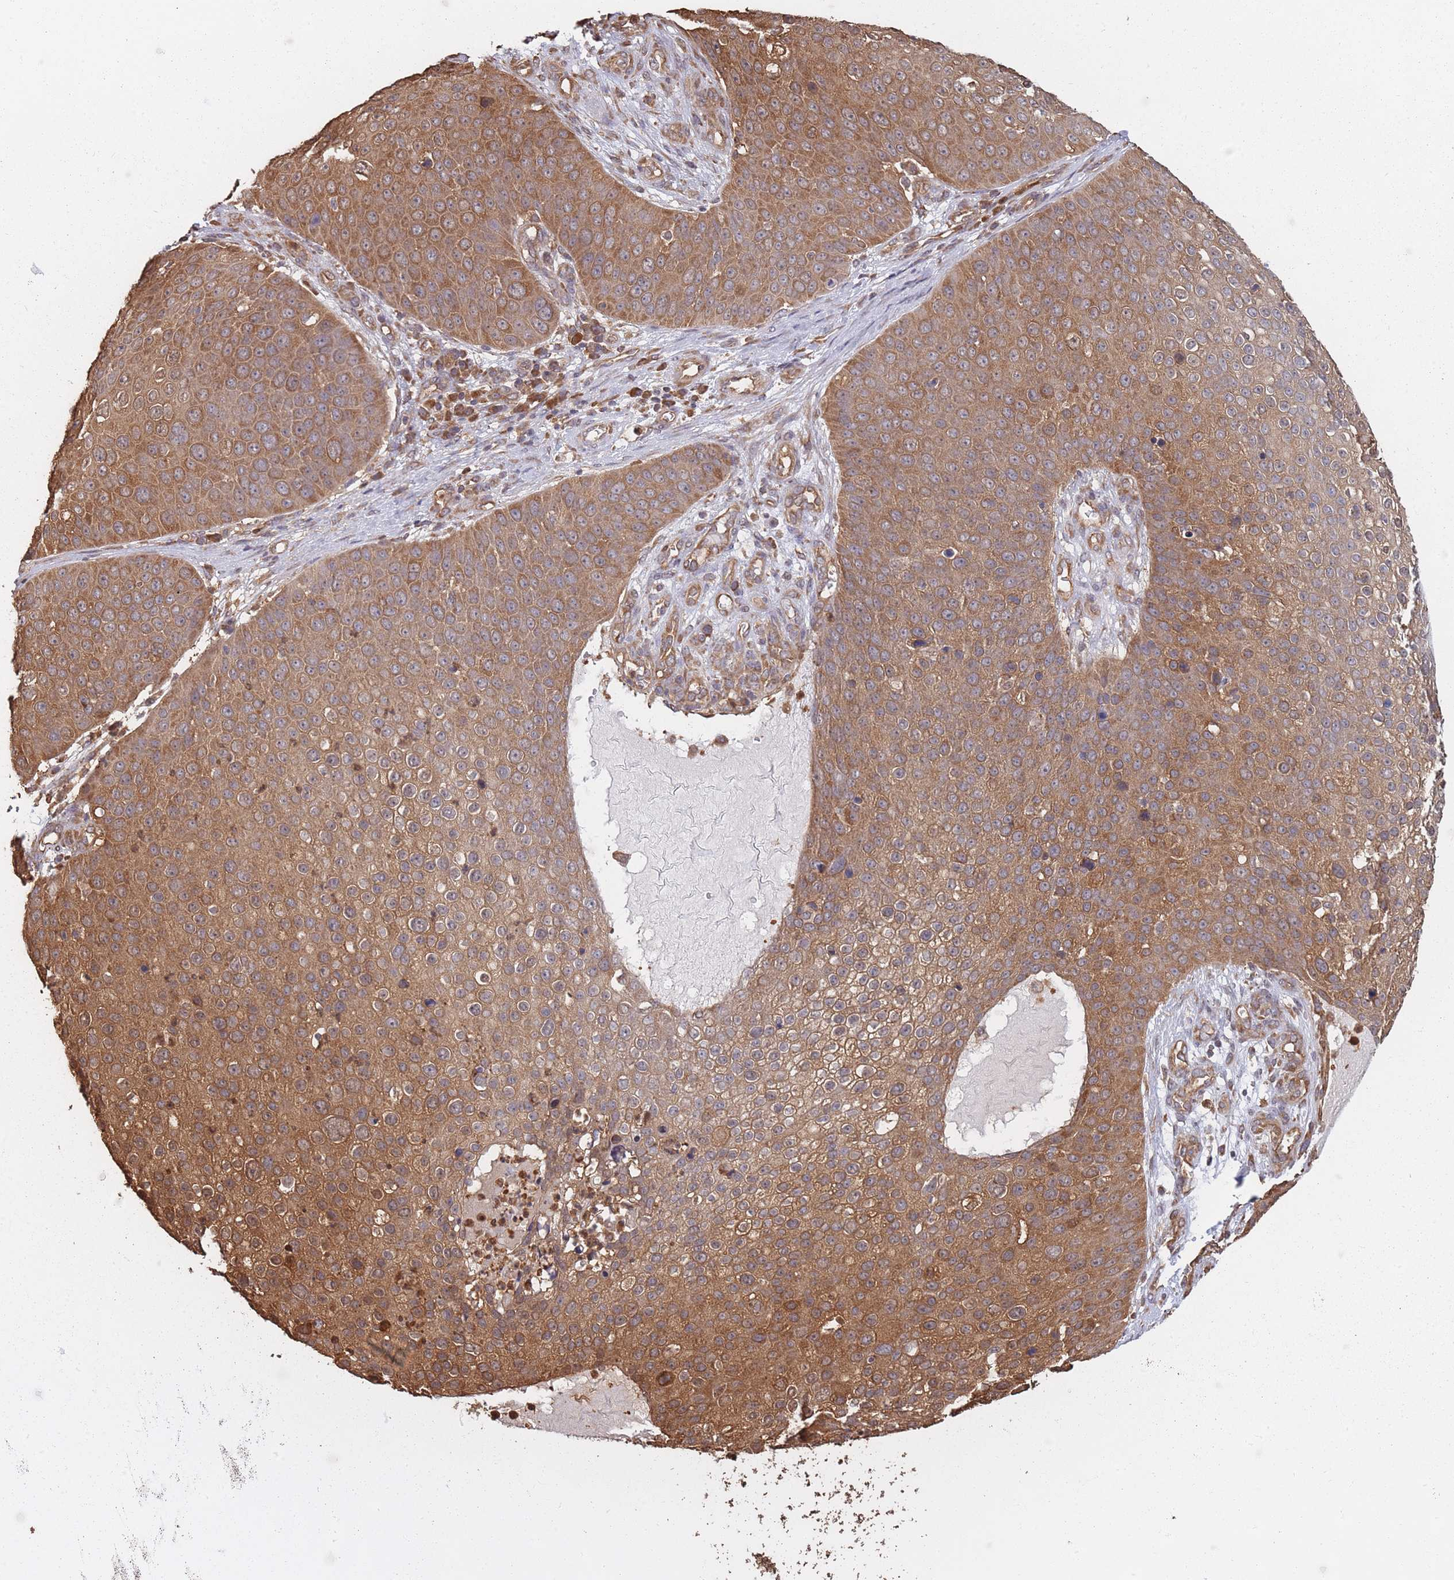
{"staining": {"intensity": "moderate", "quantity": ">75%", "location": "cytoplasmic/membranous"}, "tissue": "skin cancer", "cell_type": "Tumor cells", "image_type": "cancer", "snomed": [{"axis": "morphology", "description": "Squamous cell carcinoma, NOS"}, {"axis": "topography", "description": "Skin"}], "caption": "Protein analysis of skin cancer tissue displays moderate cytoplasmic/membranous expression in about >75% of tumor cells.", "gene": "ARL13B", "patient": {"sex": "male", "age": 71}}